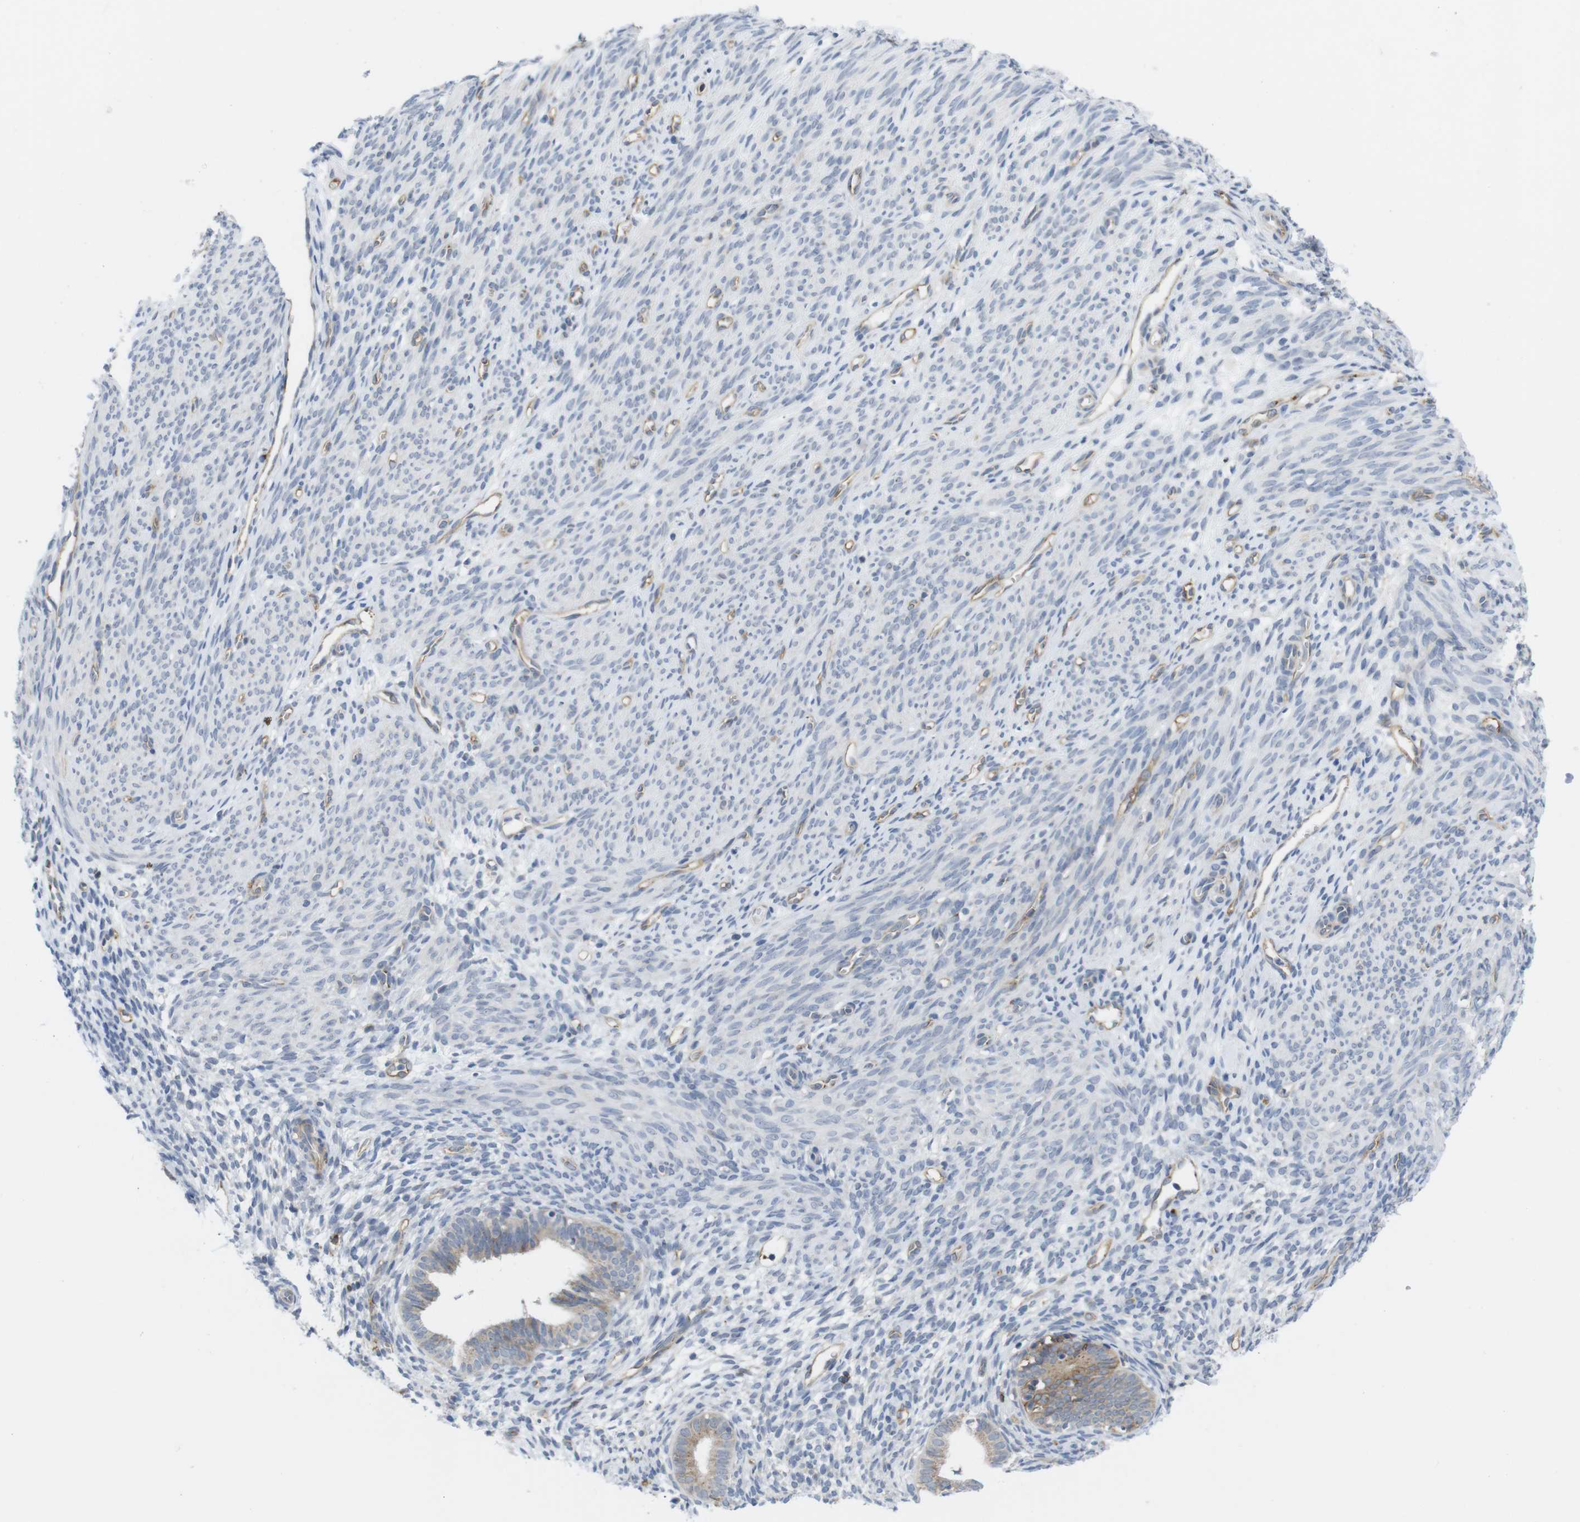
{"staining": {"intensity": "weak", "quantity": "<25%", "location": "cytoplasmic/membranous"}, "tissue": "endometrium", "cell_type": "Cells in endometrial stroma", "image_type": "normal", "snomed": [{"axis": "morphology", "description": "Normal tissue, NOS"}, {"axis": "morphology", "description": "Adenocarcinoma, NOS"}, {"axis": "topography", "description": "Endometrium"}, {"axis": "topography", "description": "Ovary"}], "caption": "Immunohistochemical staining of normal human endometrium displays no significant staining in cells in endometrial stroma. Brightfield microscopy of immunohistochemistry stained with DAB (brown) and hematoxylin (blue), captured at high magnification.", "gene": "CCR6", "patient": {"sex": "female", "age": 68}}